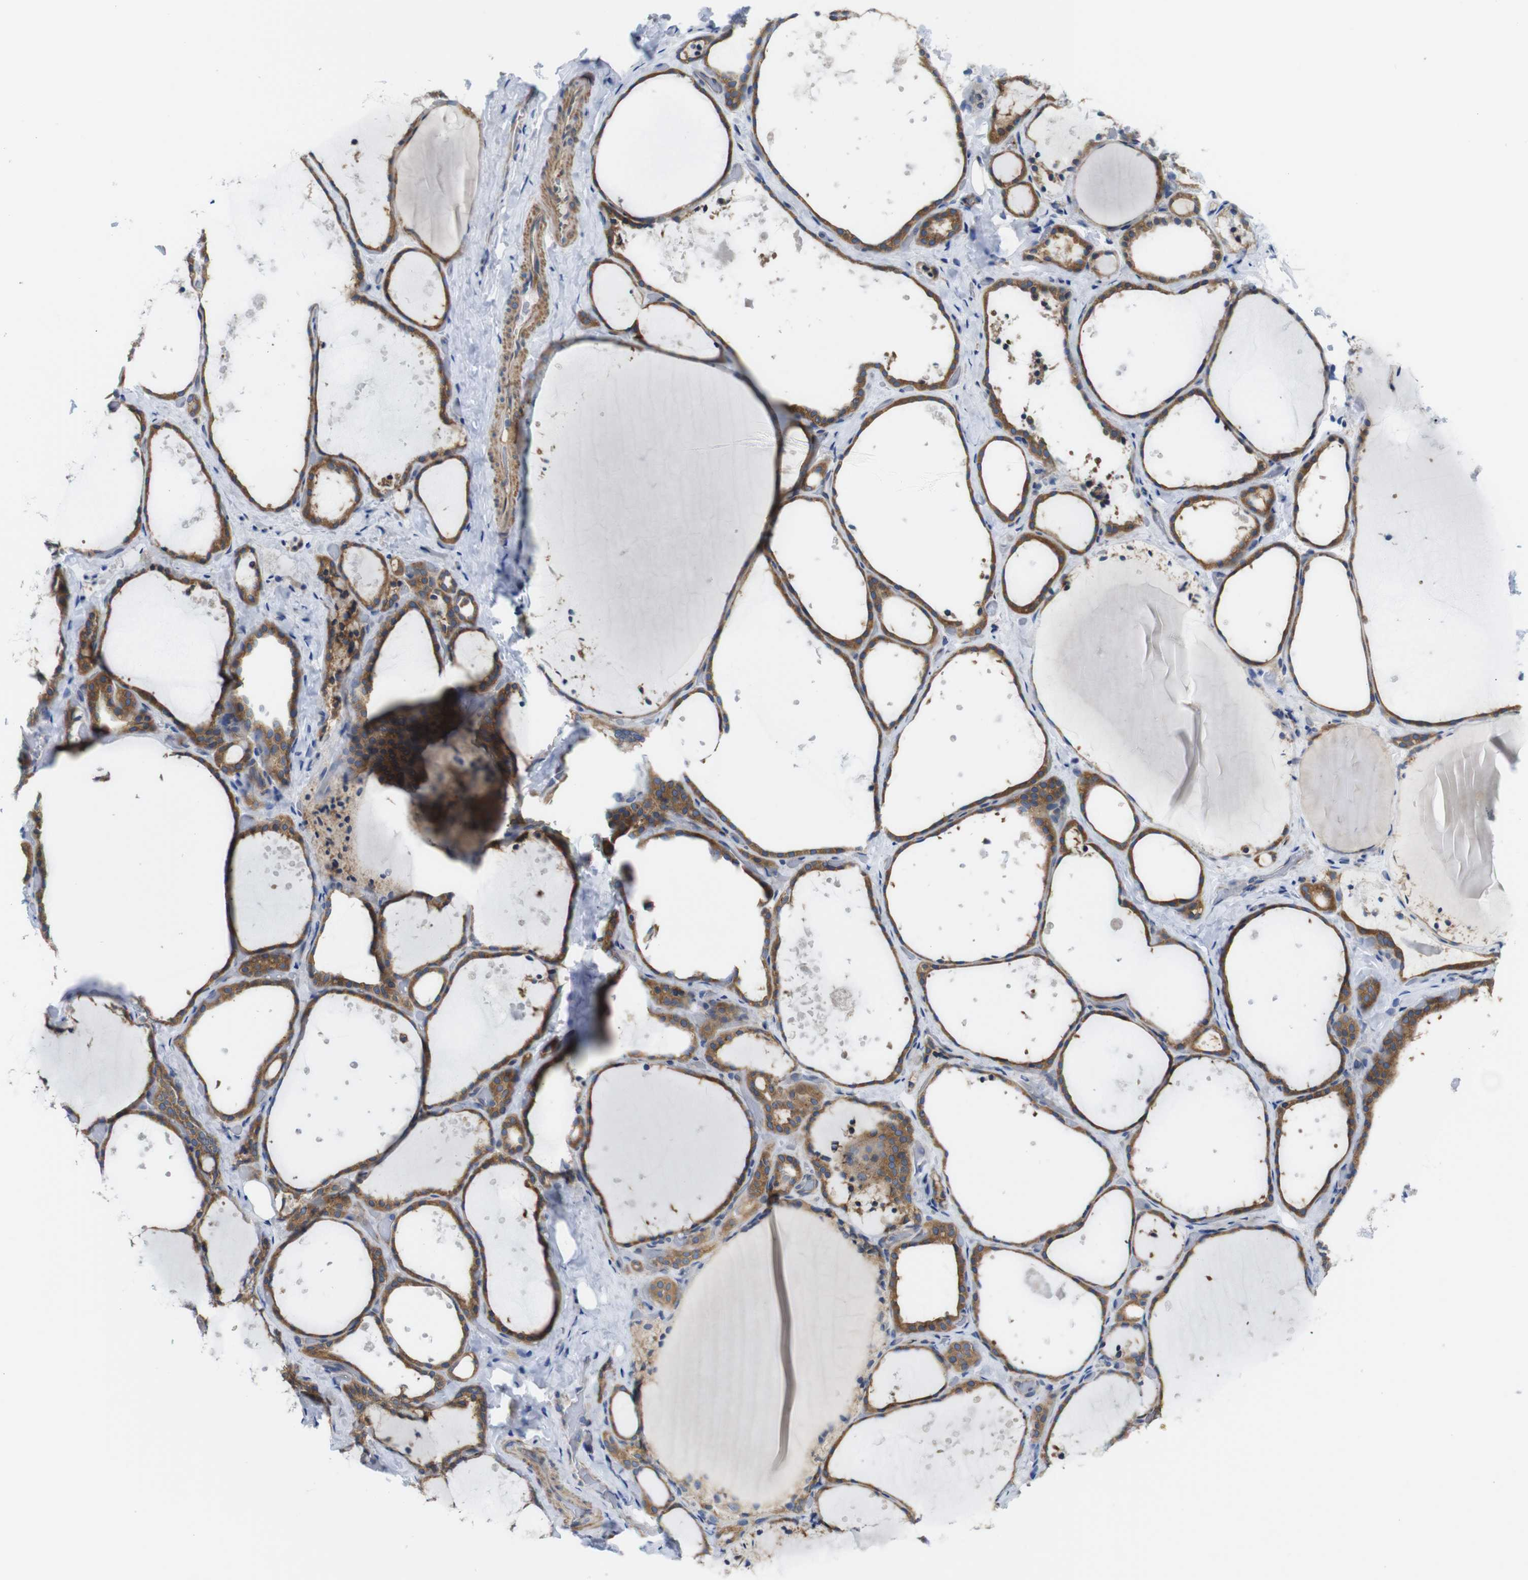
{"staining": {"intensity": "moderate", "quantity": ">75%", "location": "cytoplasmic/membranous"}, "tissue": "thyroid gland", "cell_type": "Glandular cells", "image_type": "normal", "snomed": [{"axis": "morphology", "description": "Normal tissue, NOS"}, {"axis": "topography", "description": "Thyroid gland"}], "caption": "Immunohistochemistry (IHC) histopathology image of normal thyroid gland stained for a protein (brown), which displays medium levels of moderate cytoplasmic/membranous expression in about >75% of glandular cells.", "gene": "DDRGK1", "patient": {"sex": "female", "age": 44}}